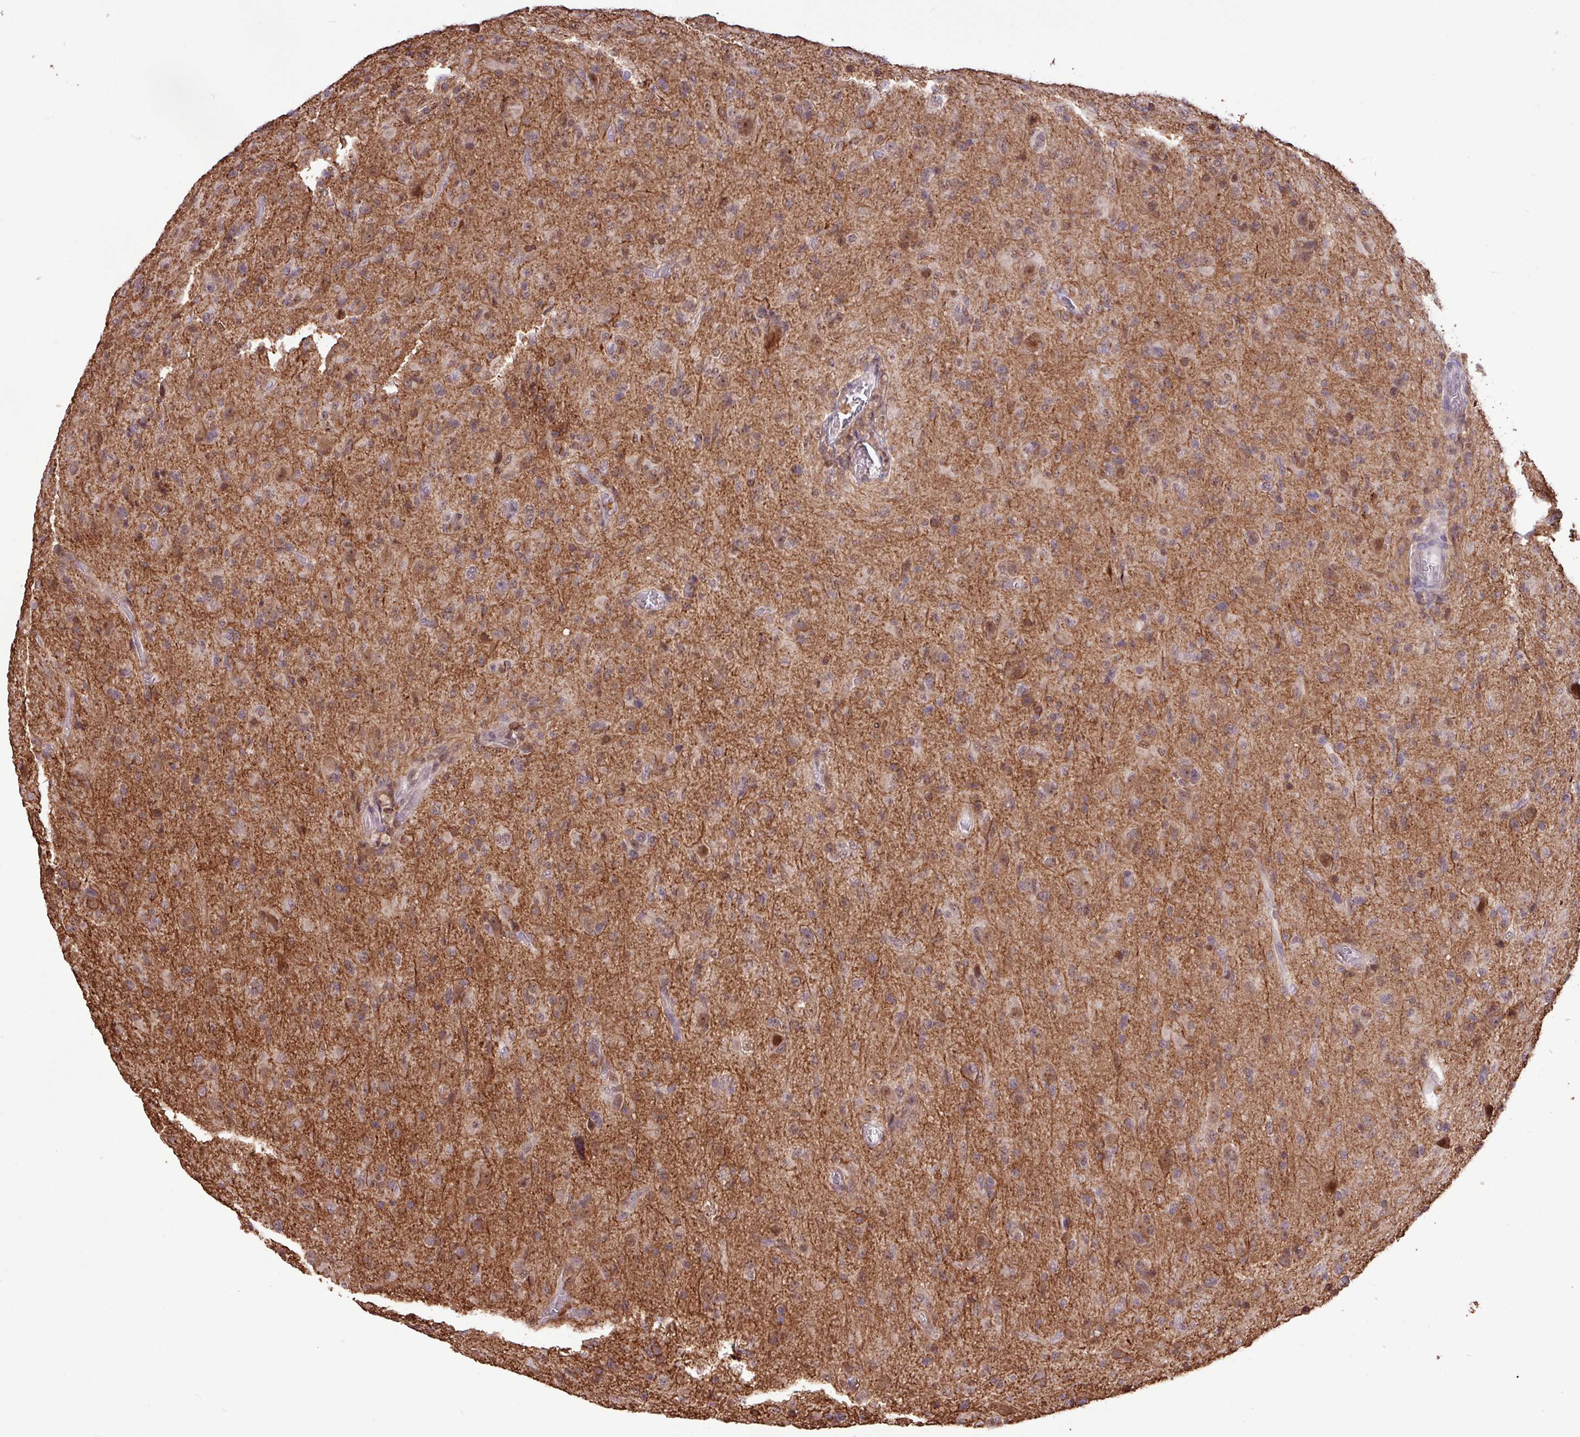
{"staining": {"intensity": "moderate", "quantity": "25%-75%", "location": "nuclear"}, "tissue": "glioma", "cell_type": "Tumor cells", "image_type": "cancer", "snomed": [{"axis": "morphology", "description": "Glioma, malignant, High grade"}, {"axis": "topography", "description": "Brain"}], "caption": "Approximately 25%-75% of tumor cells in human high-grade glioma (malignant) show moderate nuclear protein expression as visualized by brown immunohistochemical staining.", "gene": "GON7", "patient": {"sex": "female", "age": 57}}